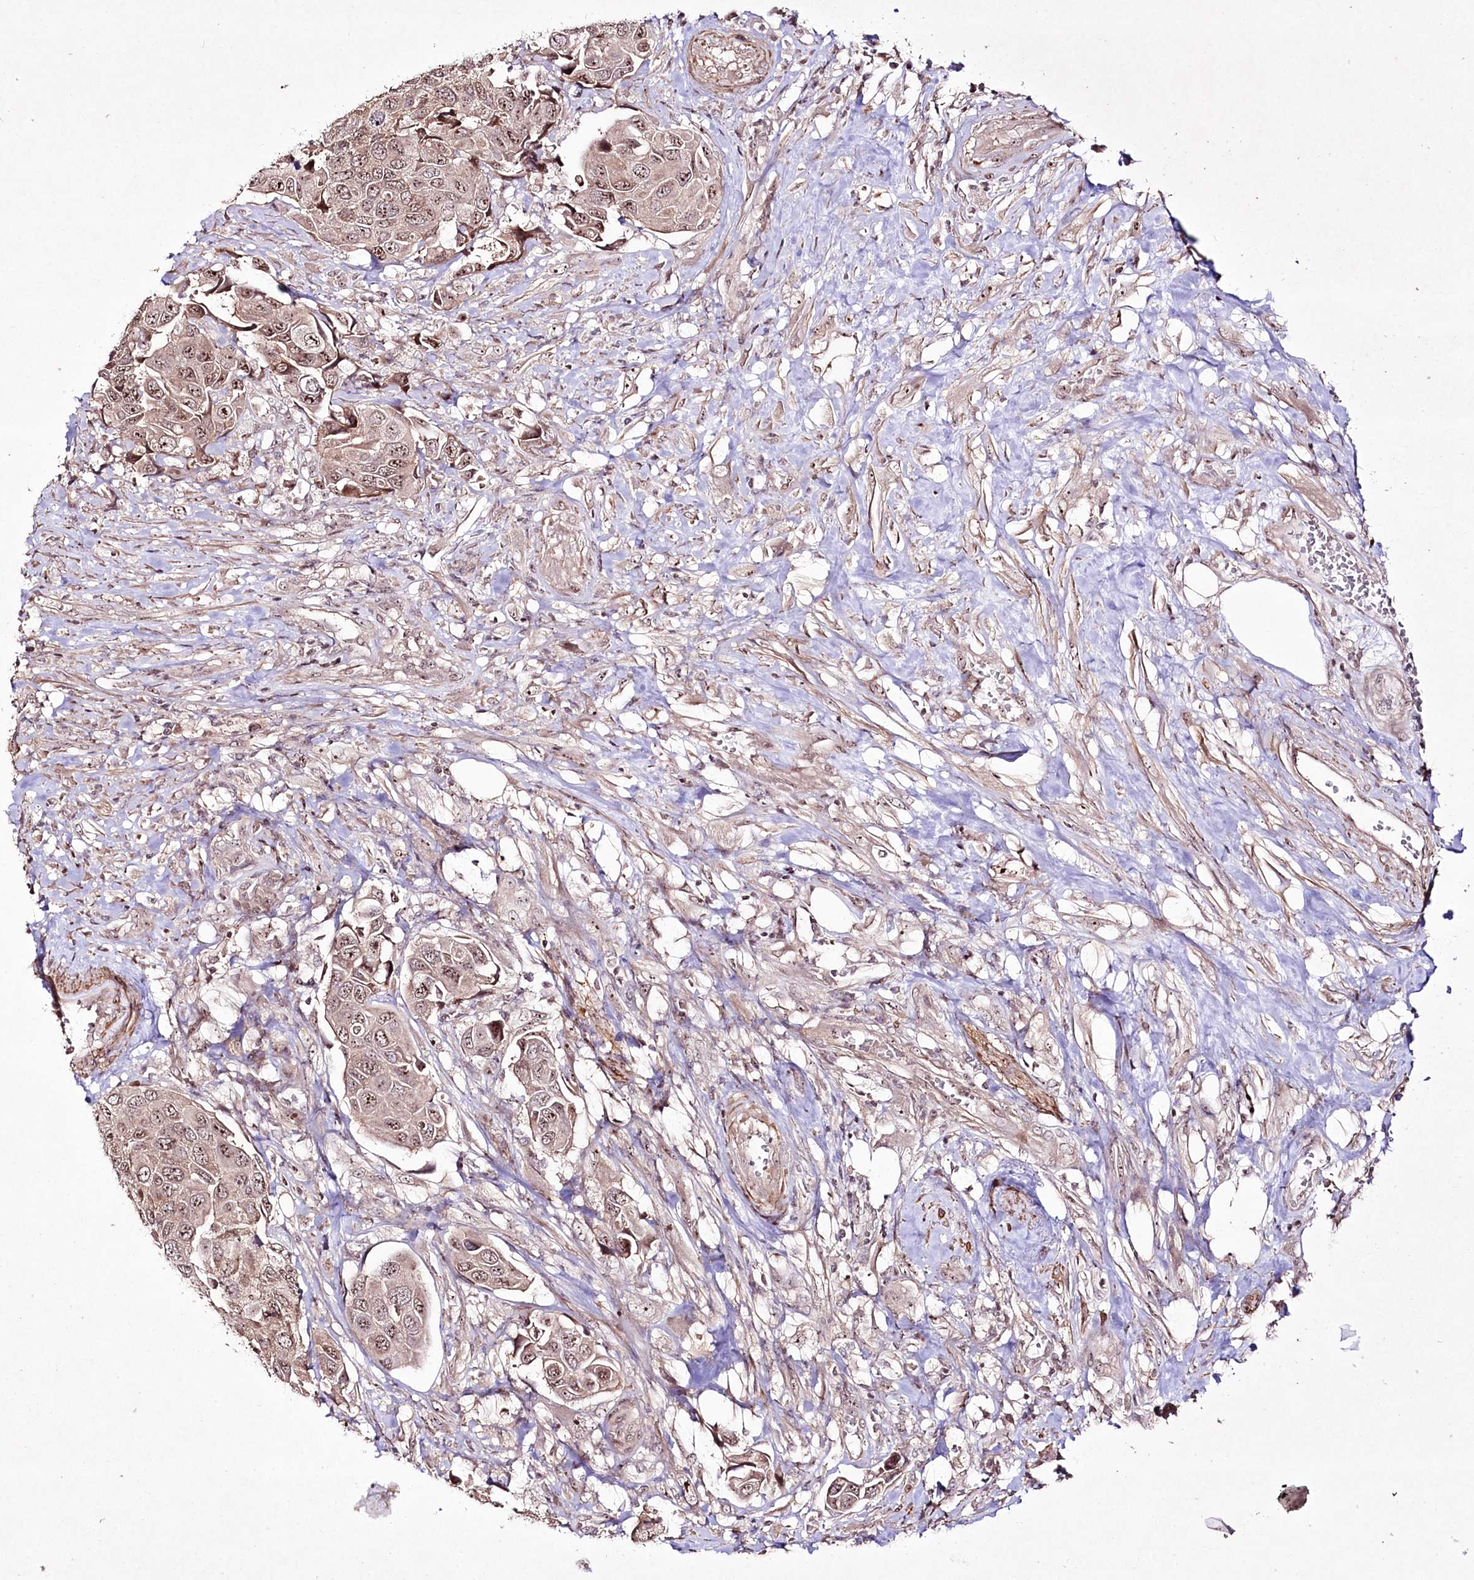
{"staining": {"intensity": "weak", "quantity": ">75%", "location": "nuclear"}, "tissue": "urothelial cancer", "cell_type": "Tumor cells", "image_type": "cancer", "snomed": [{"axis": "morphology", "description": "Urothelial carcinoma, High grade"}, {"axis": "topography", "description": "Urinary bladder"}], "caption": "There is low levels of weak nuclear staining in tumor cells of urothelial cancer, as demonstrated by immunohistochemical staining (brown color).", "gene": "CCDC59", "patient": {"sex": "male", "age": 74}}